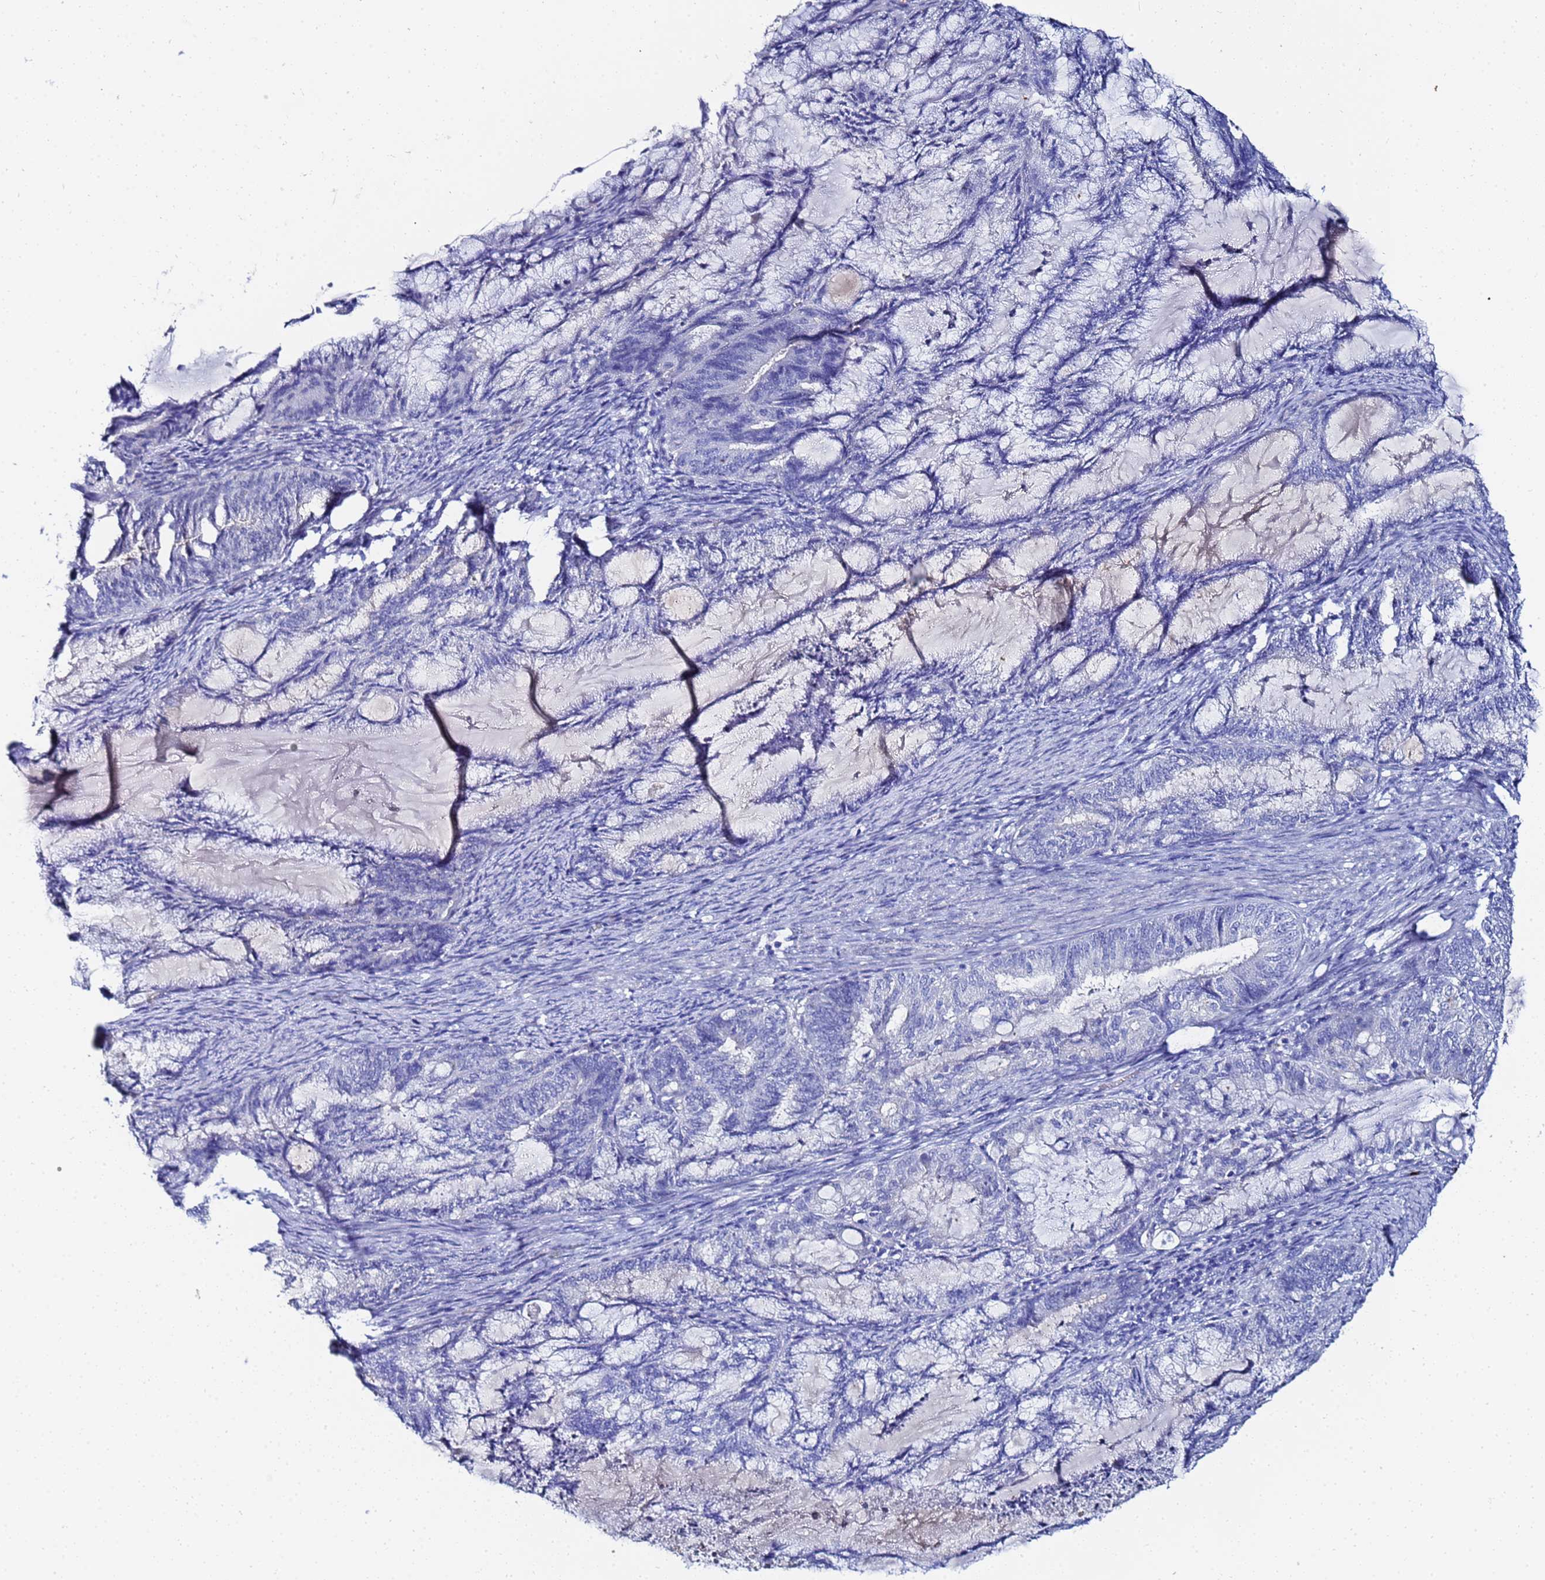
{"staining": {"intensity": "negative", "quantity": "none", "location": "none"}, "tissue": "endometrial cancer", "cell_type": "Tumor cells", "image_type": "cancer", "snomed": [{"axis": "morphology", "description": "Adenocarcinoma, NOS"}, {"axis": "topography", "description": "Endometrium"}], "caption": "Tumor cells are negative for protein expression in human endometrial cancer (adenocarcinoma).", "gene": "ZNF26", "patient": {"sex": "female", "age": 86}}